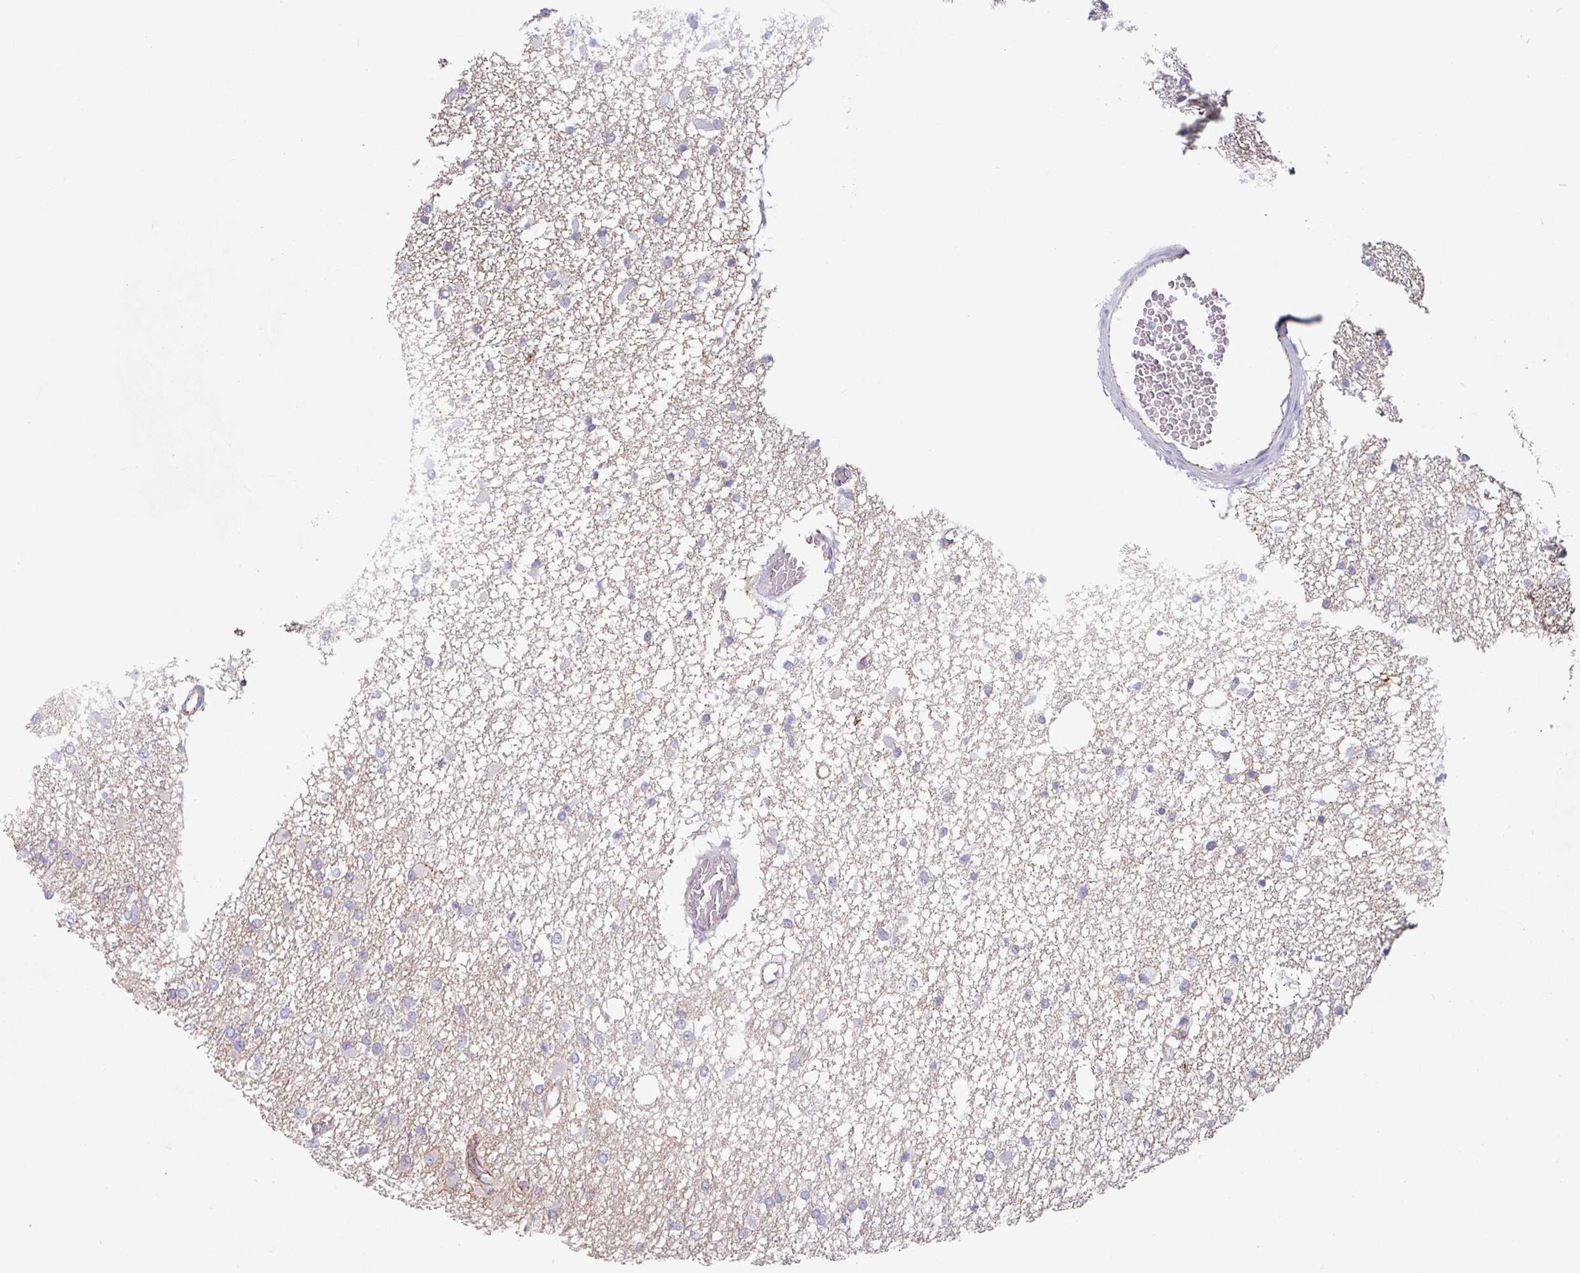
{"staining": {"intensity": "negative", "quantity": "none", "location": "none"}, "tissue": "glioma", "cell_type": "Tumor cells", "image_type": "cancer", "snomed": [{"axis": "morphology", "description": "Glioma, malignant, Low grade"}, {"axis": "topography", "description": "Brain"}], "caption": "This is an IHC micrograph of human malignant glioma (low-grade). There is no staining in tumor cells.", "gene": "JUP", "patient": {"sex": "female", "age": 22}}